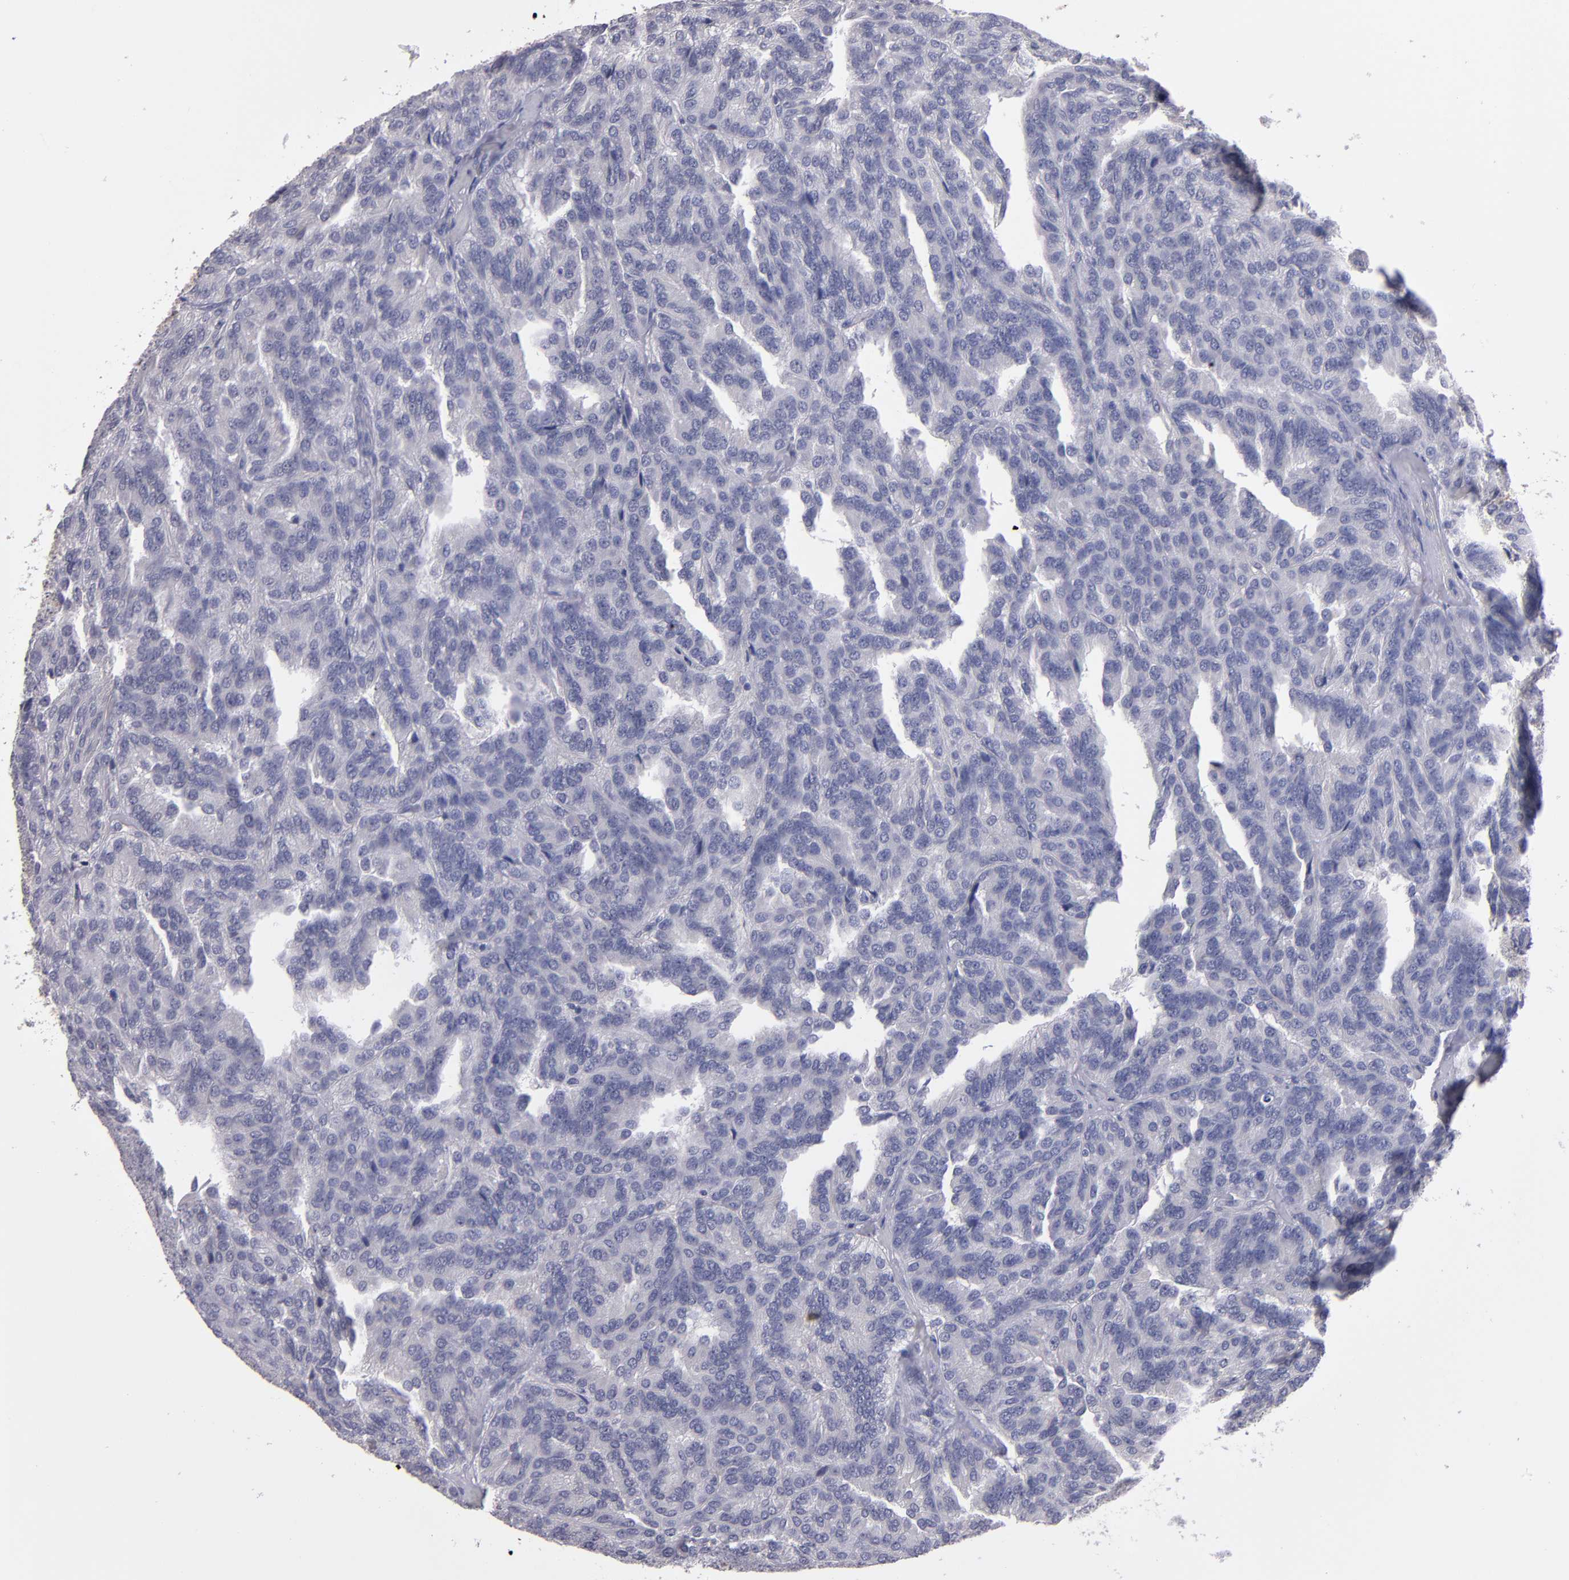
{"staining": {"intensity": "negative", "quantity": "none", "location": "none"}, "tissue": "renal cancer", "cell_type": "Tumor cells", "image_type": "cancer", "snomed": [{"axis": "morphology", "description": "Adenocarcinoma, NOS"}, {"axis": "topography", "description": "Kidney"}], "caption": "IHC histopathology image of adenocarcinoma (renal) stained for a protein (brown), which shows no expression in tumor cells.", "gene": "CDH3", "patient": {"sex": "male", "age": 46}}